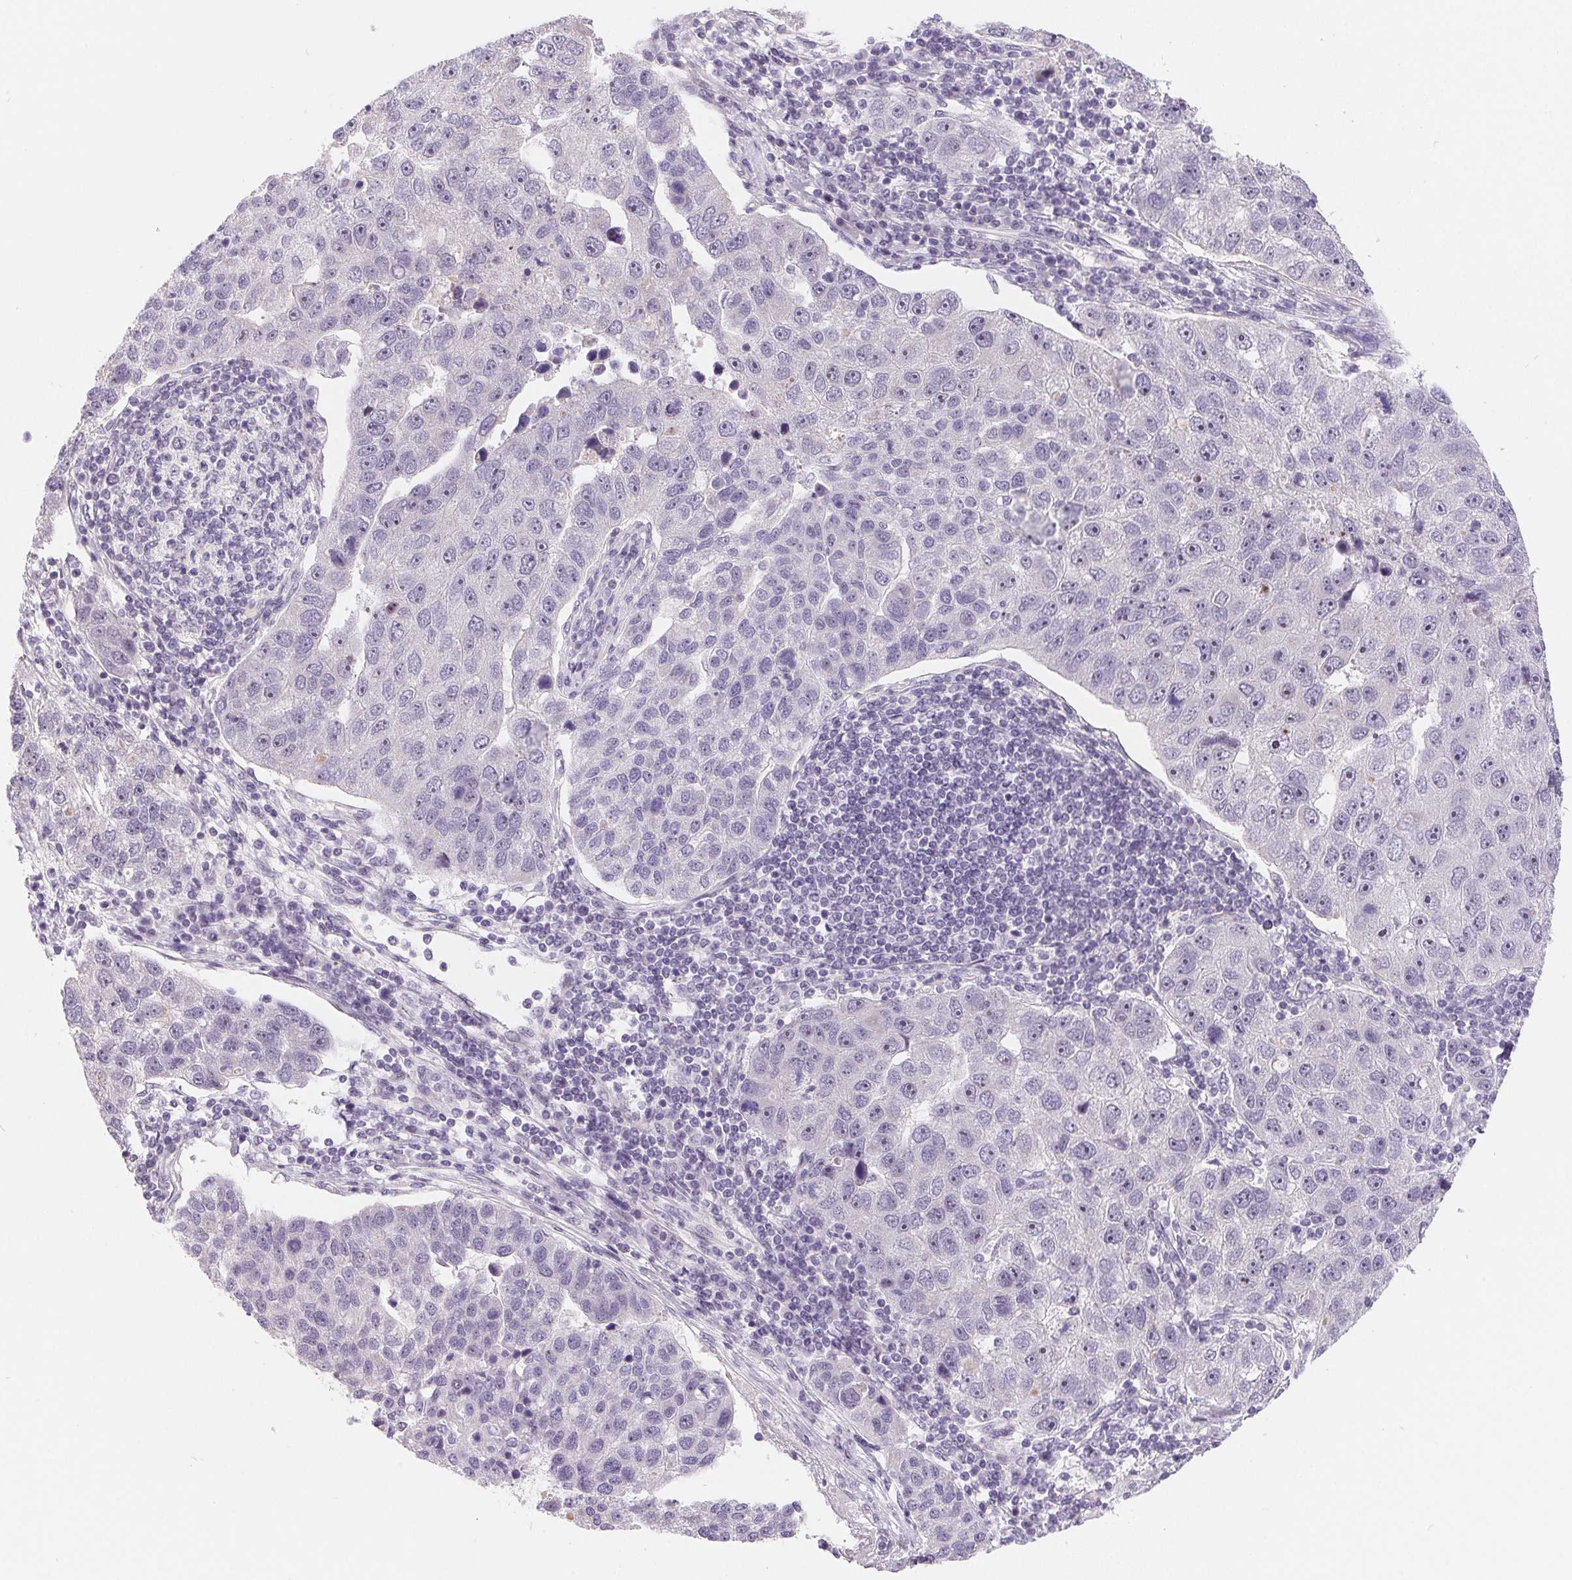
{"staining": {"intensity": "negative", "quantity": "none", "location": "none"}, "tissue": "pancreatic cancer", "cell_type": "Tumor cells", "image_type": "cancer", "snomed": [{"axis": "morphology", "description": "Adenocarcinoma, NOS"}, {"axis": "topography", "description": "Pancreas"}], "caption": "DAB immunohistochemical staining of human pancreatic cancer (adenocarcinoma) displays no significant positivity in tumor cells.", "gene": "LCA5L", "patient": {"sex": "female", "age": 61}}